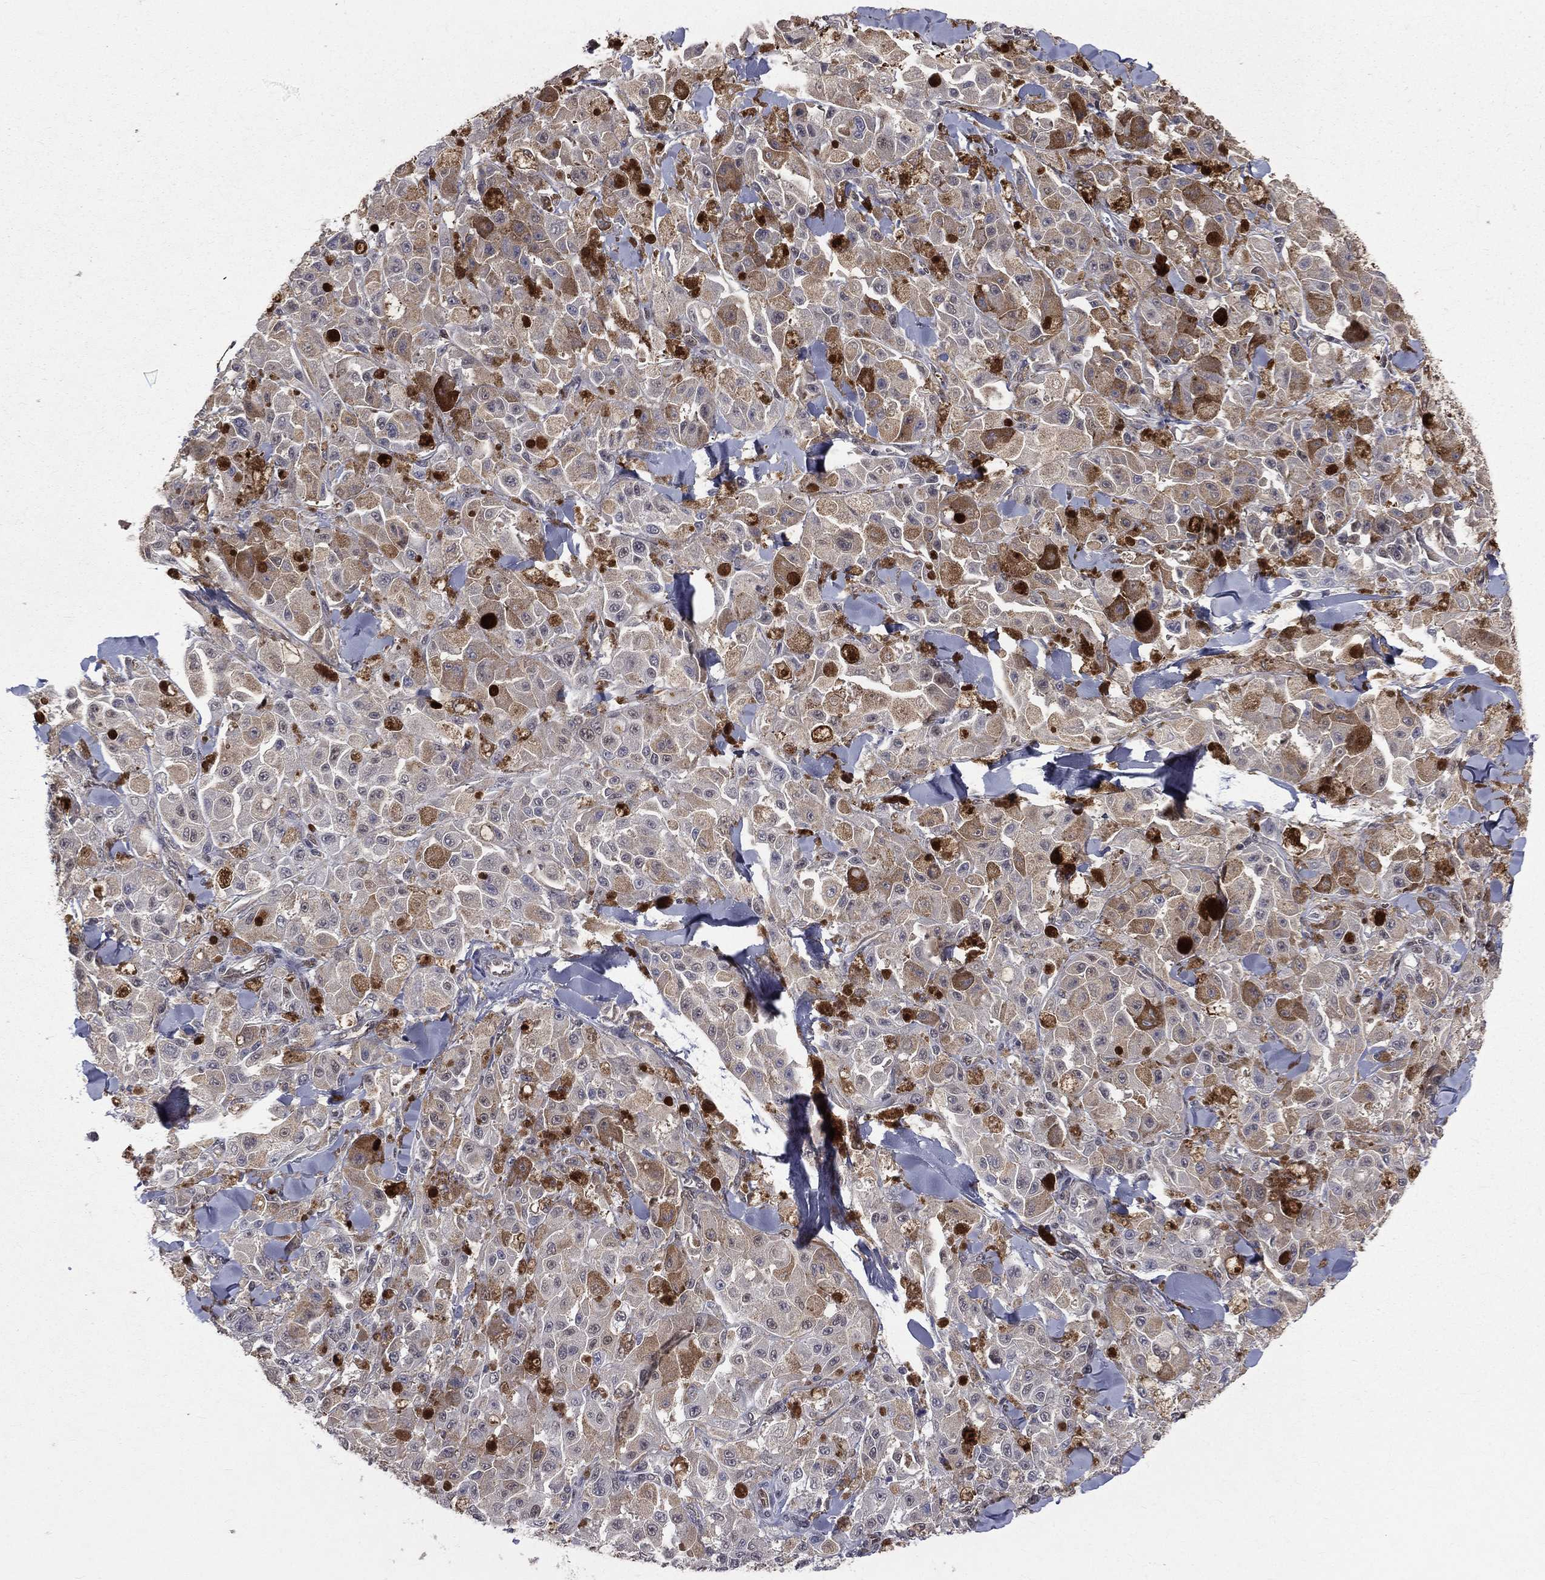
{"staining": {"intensity": "moderate", "quantity": "<25%", "location": "cytoplasmic/membranous"}, "tissue": "melanoma", "cell_type": "Tumor cells", "image_type": "cancer", "snomed": [{"axis": "morphology", "description": "Malignant melanoma, NOS"}, {"axis": "topography", "description": "Skin"}], "caption": "Approximately <25% of tumor cells in melanoma reveal moderate cytoplasmic/membranous protein positivity as visualized by brown immunohistochemical staining.", "gene": "GMPR2", "patient": {"sex": "female", "age": 58}}